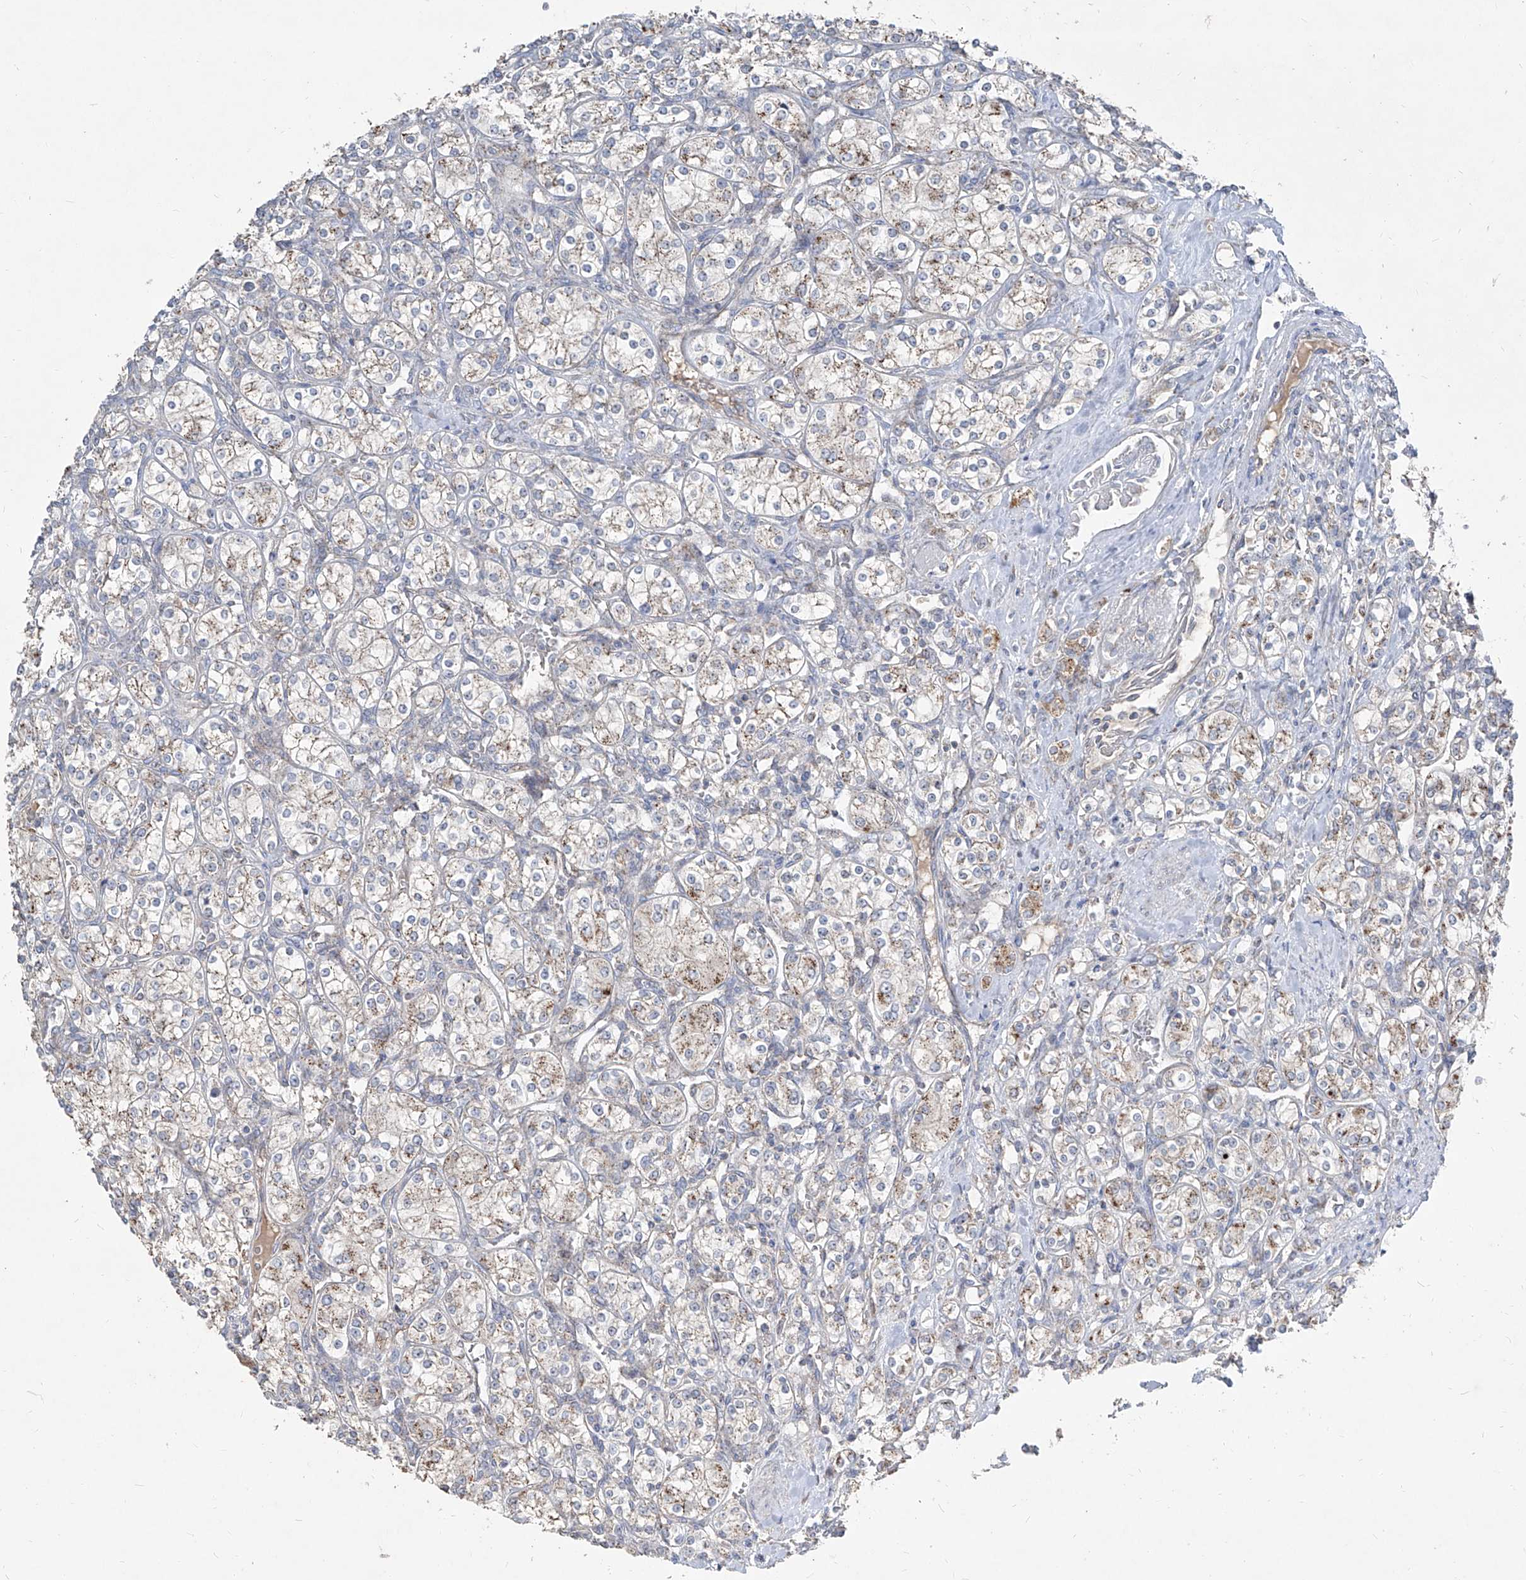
{"staining": {"intensity": "moderate", "quantity": "25%-75%", "location": "cytoplasmic/membranous"}, "tissue": "renal cancer", "cell_type": "Tumor cells", "image_type": "cancer", "snomed": [{"axis": "morphology", "description": "Adenocarcinoma, NOS"}, {"axis": "topography", "description": "Kidney"}], "caption": "IHC of renal adenocarcinoma displays medium levels of moderate cytoplasmic/membranous positivity in approximately 25%-75% of tumor cells. (DAB (3,3'-diaminobenzidine) = brown stain, brightfield microscopy at high magnification).", "gene": "ABCD3", "patient": {"sex": "male", "age": 77}}